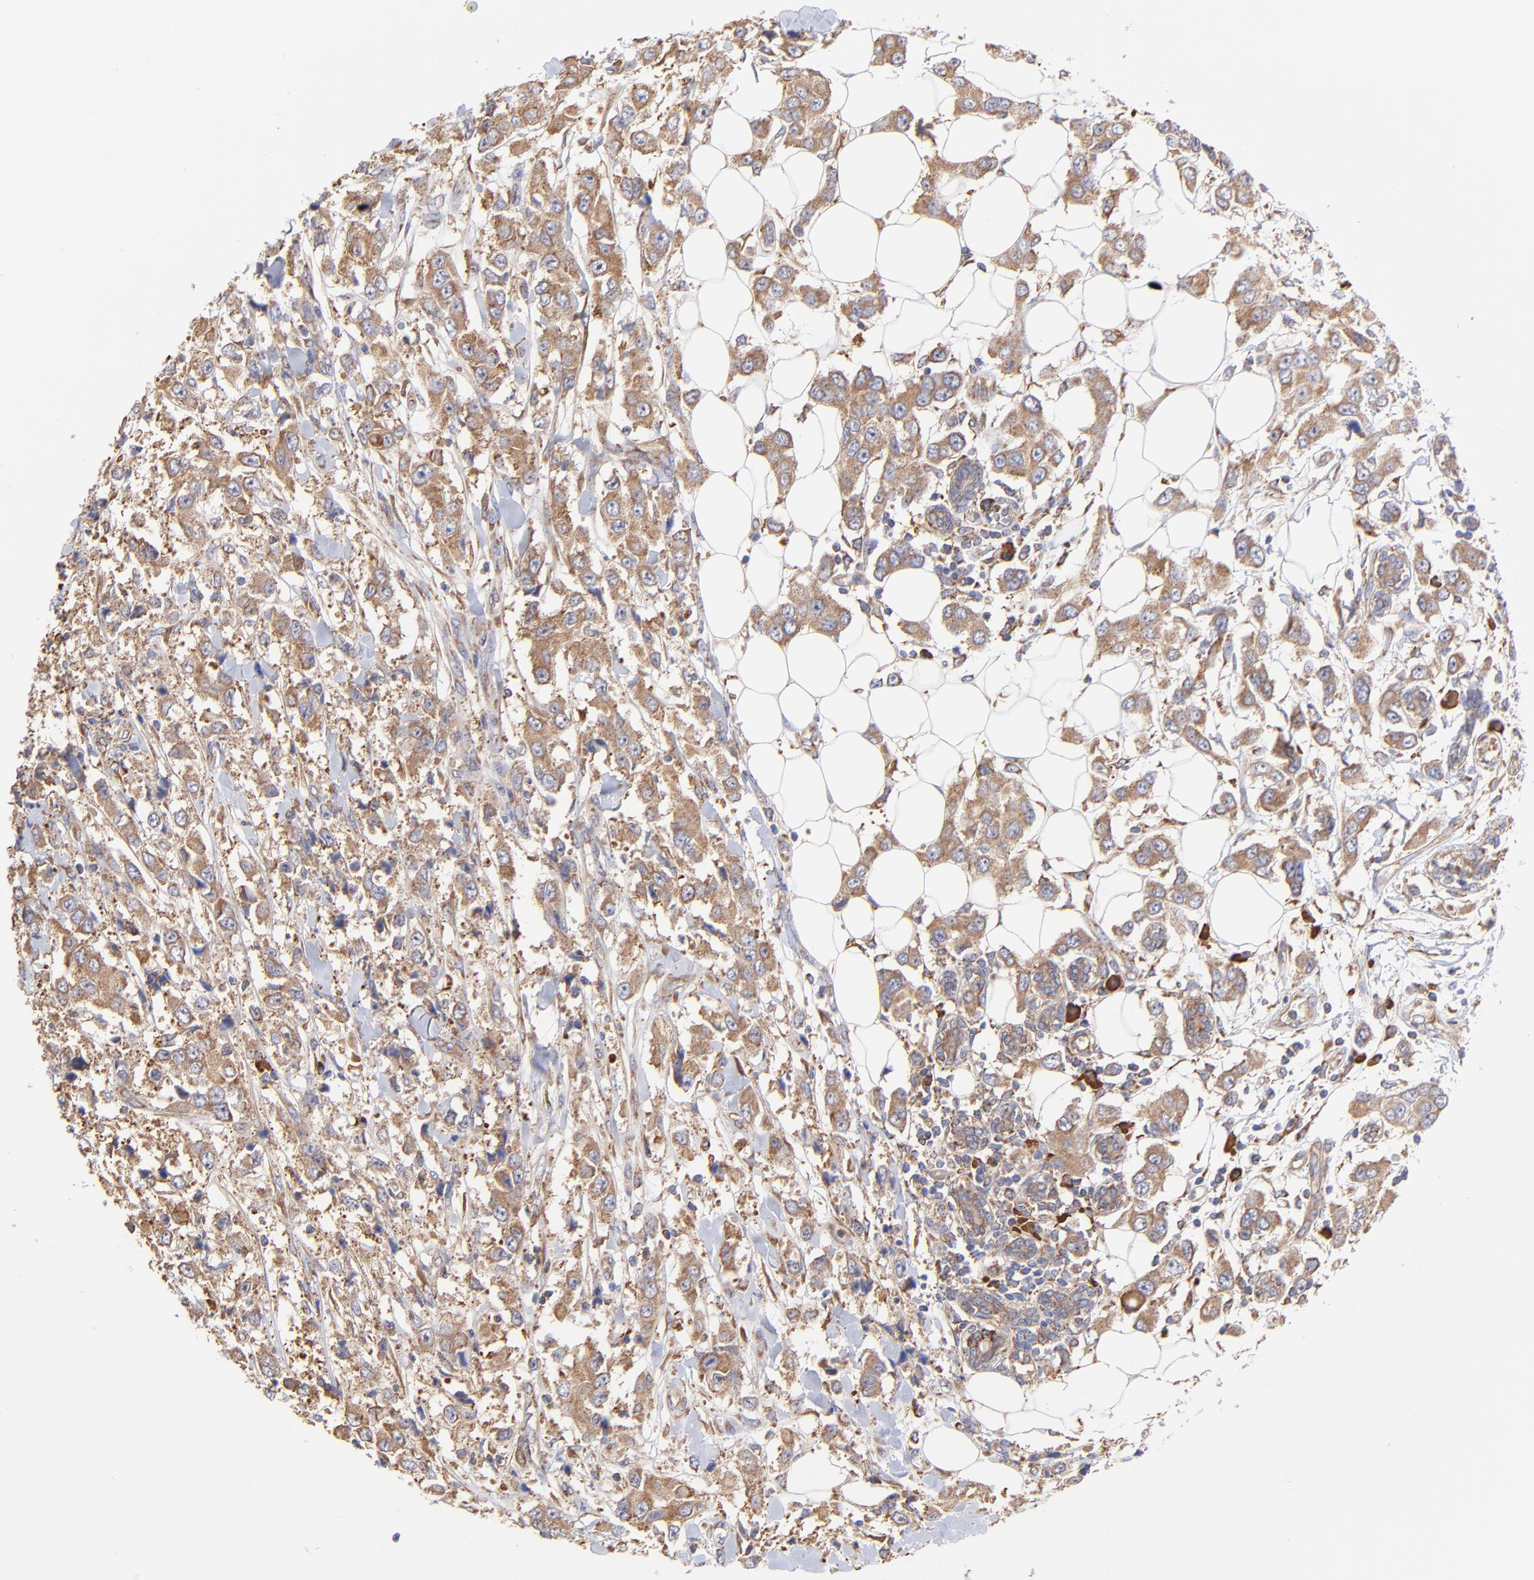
{"staining": {"intensity": "moderate", "quantity": ">75%", "location": "cytoplasmic/membranous"}, "tissue": "breast cancer", "cell_type": "Tumor cells", "image_type": "cancer", "snomed": [{"axis": "morphology", "description": "Duct carcinoma"}, {"axis": "topography", "description": "Breast"}], "caption": "Moderate cytoplasmic/membranous expression for a protein is seen in about >75% of tumor cells of breast cancer (infiltrating ductal carcinoma) using immunohistochemistry (IHC).", "gene": "PFKM", "patient": {"sex": "female", "age": 58}}